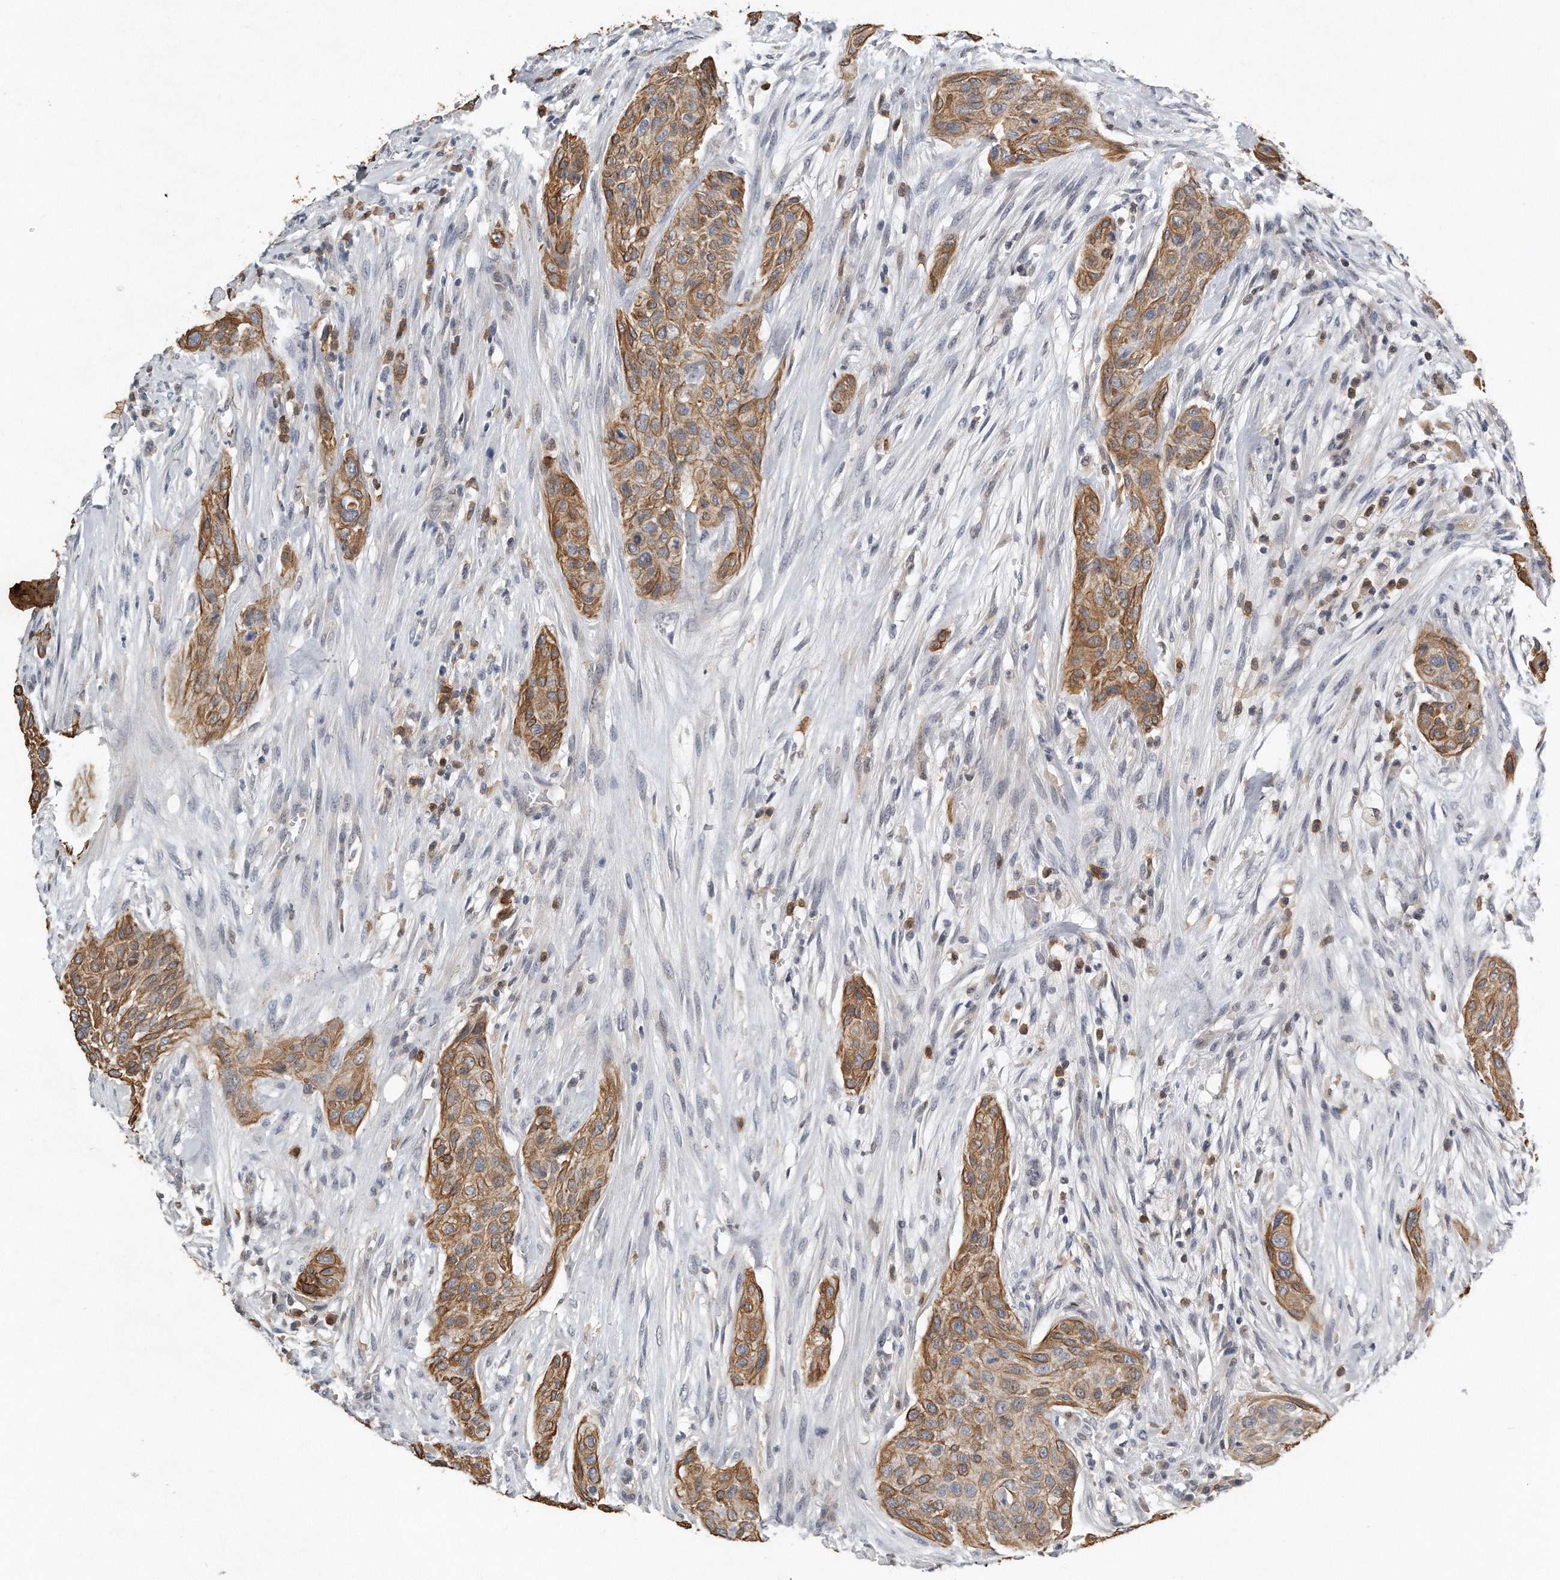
{"staining": {"intensity": "moderate", "quantity": ">75%", "location": "cytoplasmic/membranous"}, "tissue": "urothelial cancer", "cell_type": "Tumor cells", "image_type": "cancer", "snomed": [{"axis": "morphology", "description": "Urothelial carcinoma, High grade"}, {"axis": "topography", "description": "Urinary bladder"}], "caption": "Human urothelial cancer stained with a protein marker shows moderate staining in tumor cells.", "gene": "CAMK1", "patient": {"sex": "male", "age": 35}}